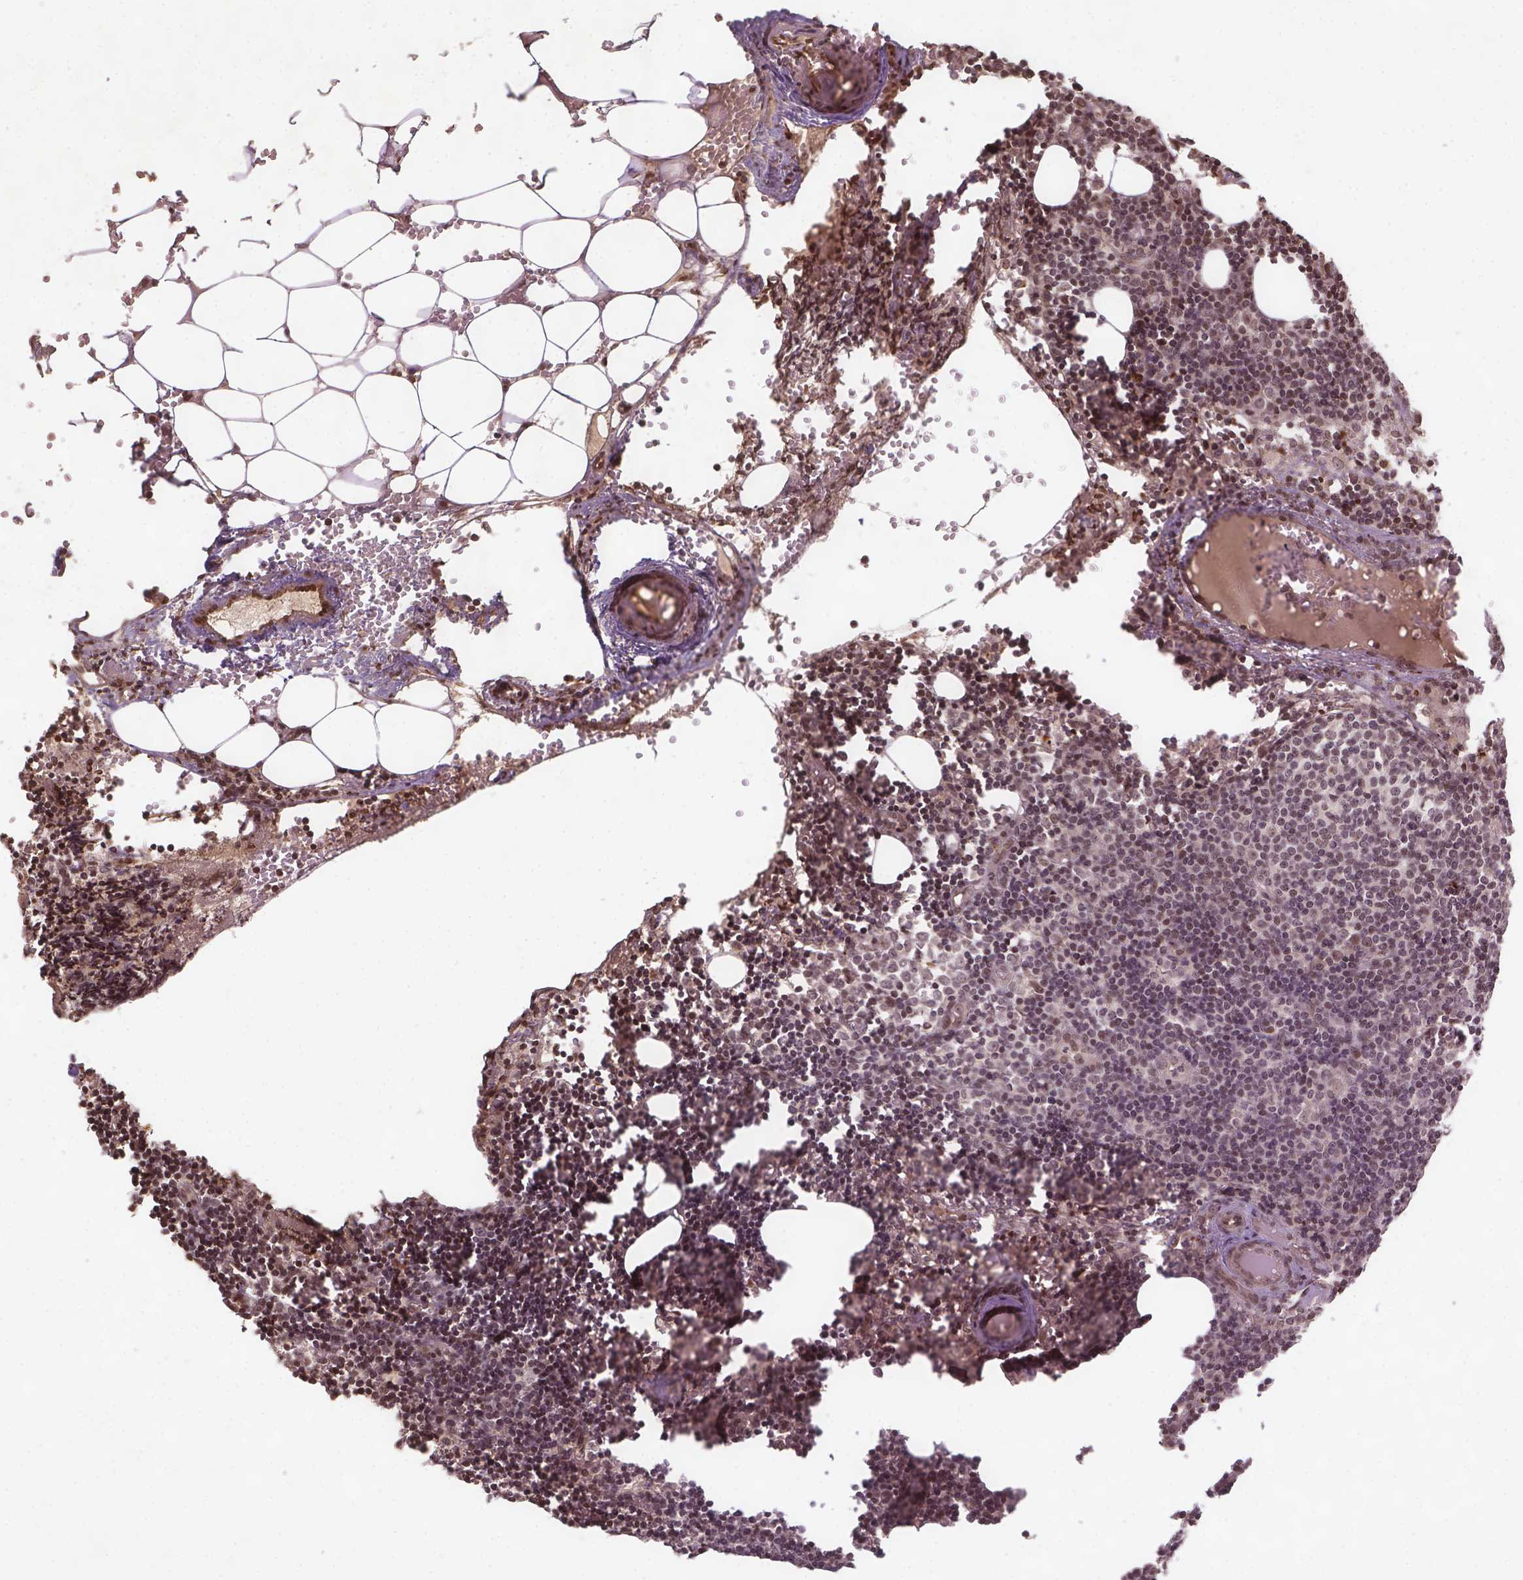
{"staining": {"intensity": "moderate", "quantity": "25%-75%", "location": "nuclear"}, "tissue": "lymph node", "cell_type": "Non-germinal center cells", "image_type": "normal", "snomed": [{"axis": "morphology", "description": "Normal tissue, NOS"}, {"axis": "topography", "description": "Lymph node"}], "caption": "Immunohistochemistry histopathology image of benign lymph node: human lymph node stained using IHC shows medium levels of moderate protein expression localized specifically in the nuclear of non-germinal center cells, appearing as a nuclear brown color.", "gene": "BANF1", "patient": {"sex": "female", "age": 41}}